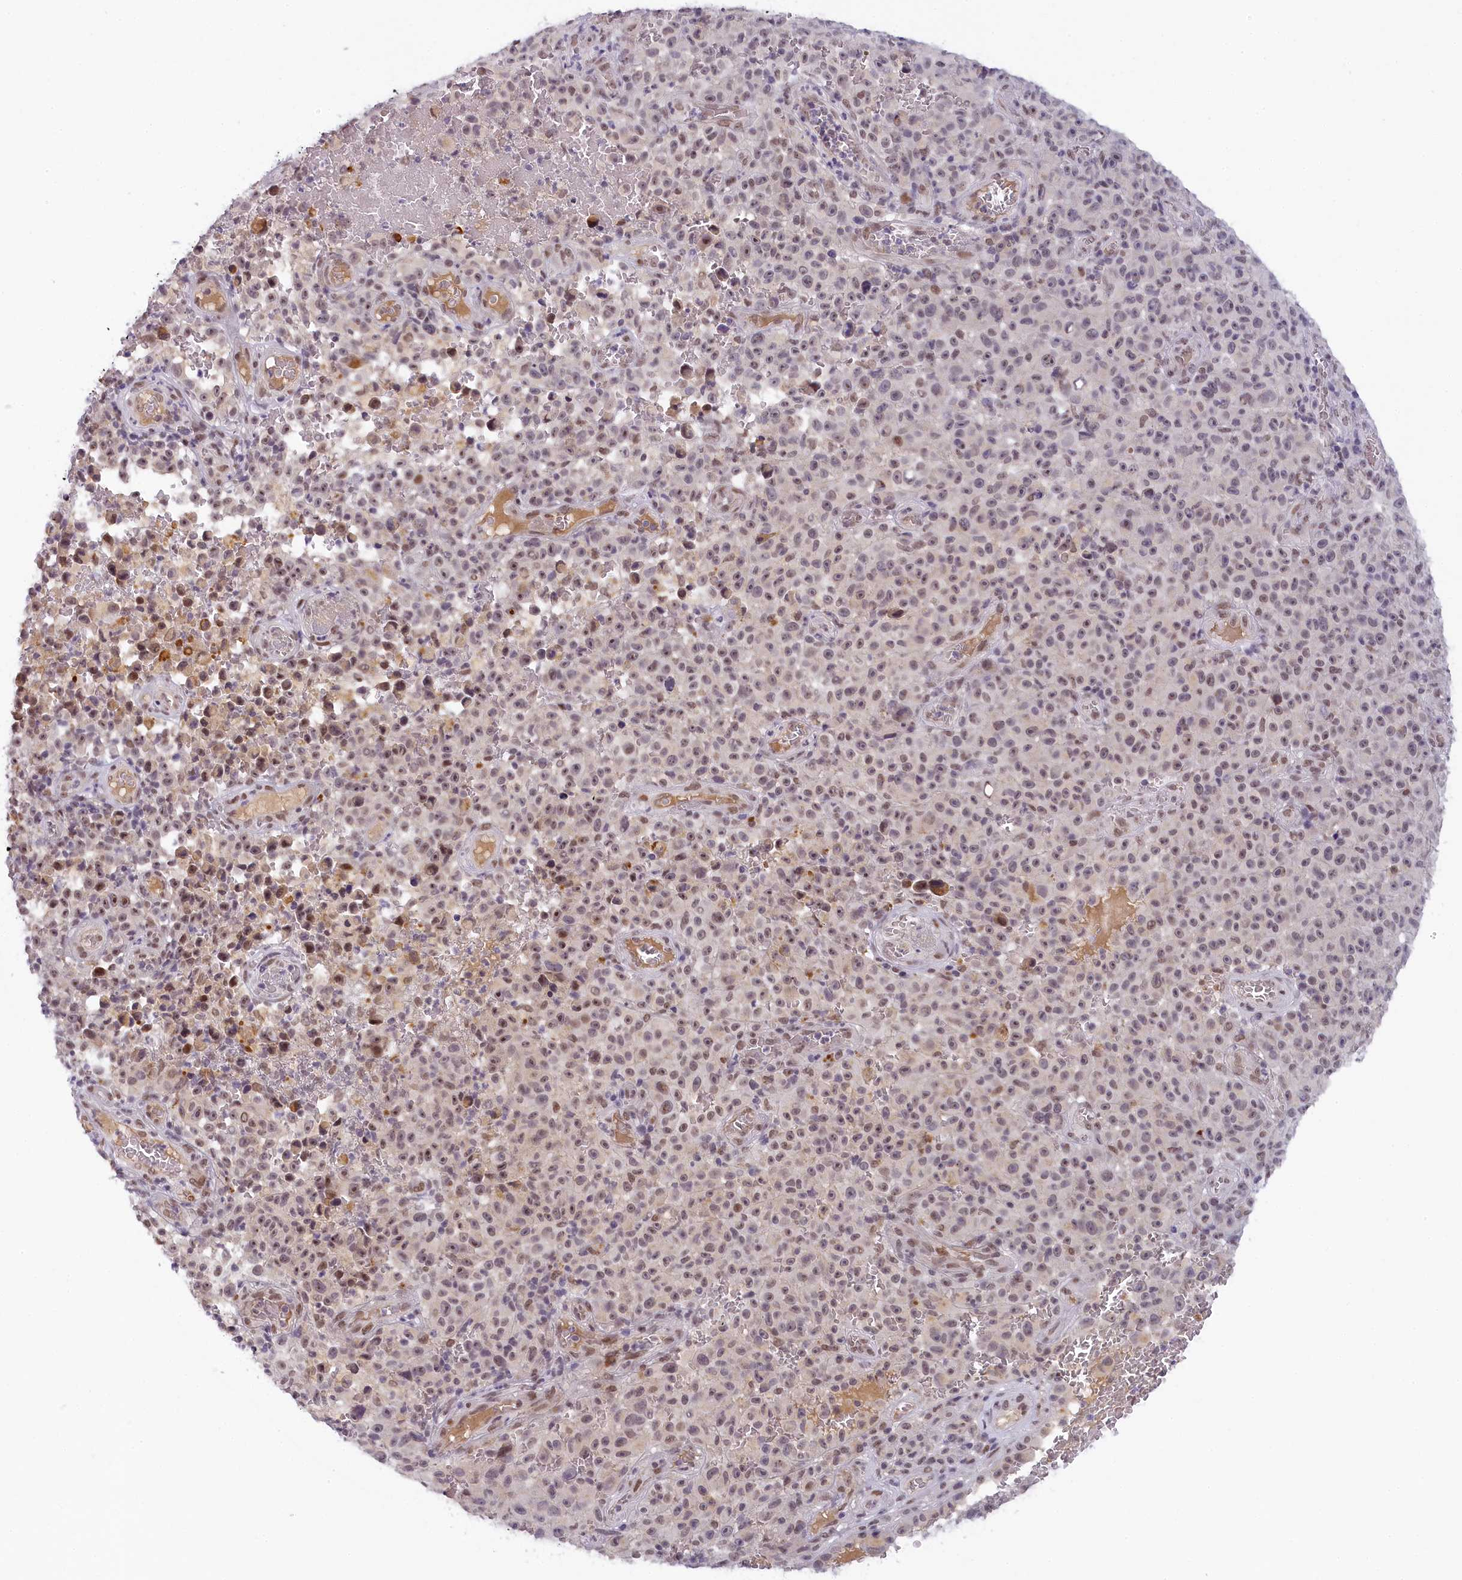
{"staining": {"intensity": "moderate", "quantity": ">75%", "location": "nuclear"}, "tissue": "melanoma", "cell_type": "Tumor cells", "image_type": "cancer", "snomed": [{"axis": "morphology", "description": "Malignant melanoma, NOS"}, {"axis": "topography", "description": "Skin"}], "caption": "Malignant melanoma stained for a protein (brown) exhibits moderate nuclear positive positivity in approximately >75% of tumor cells.", "gene": "SEC31B", "patient": {"sex": "female", "age": 82}}